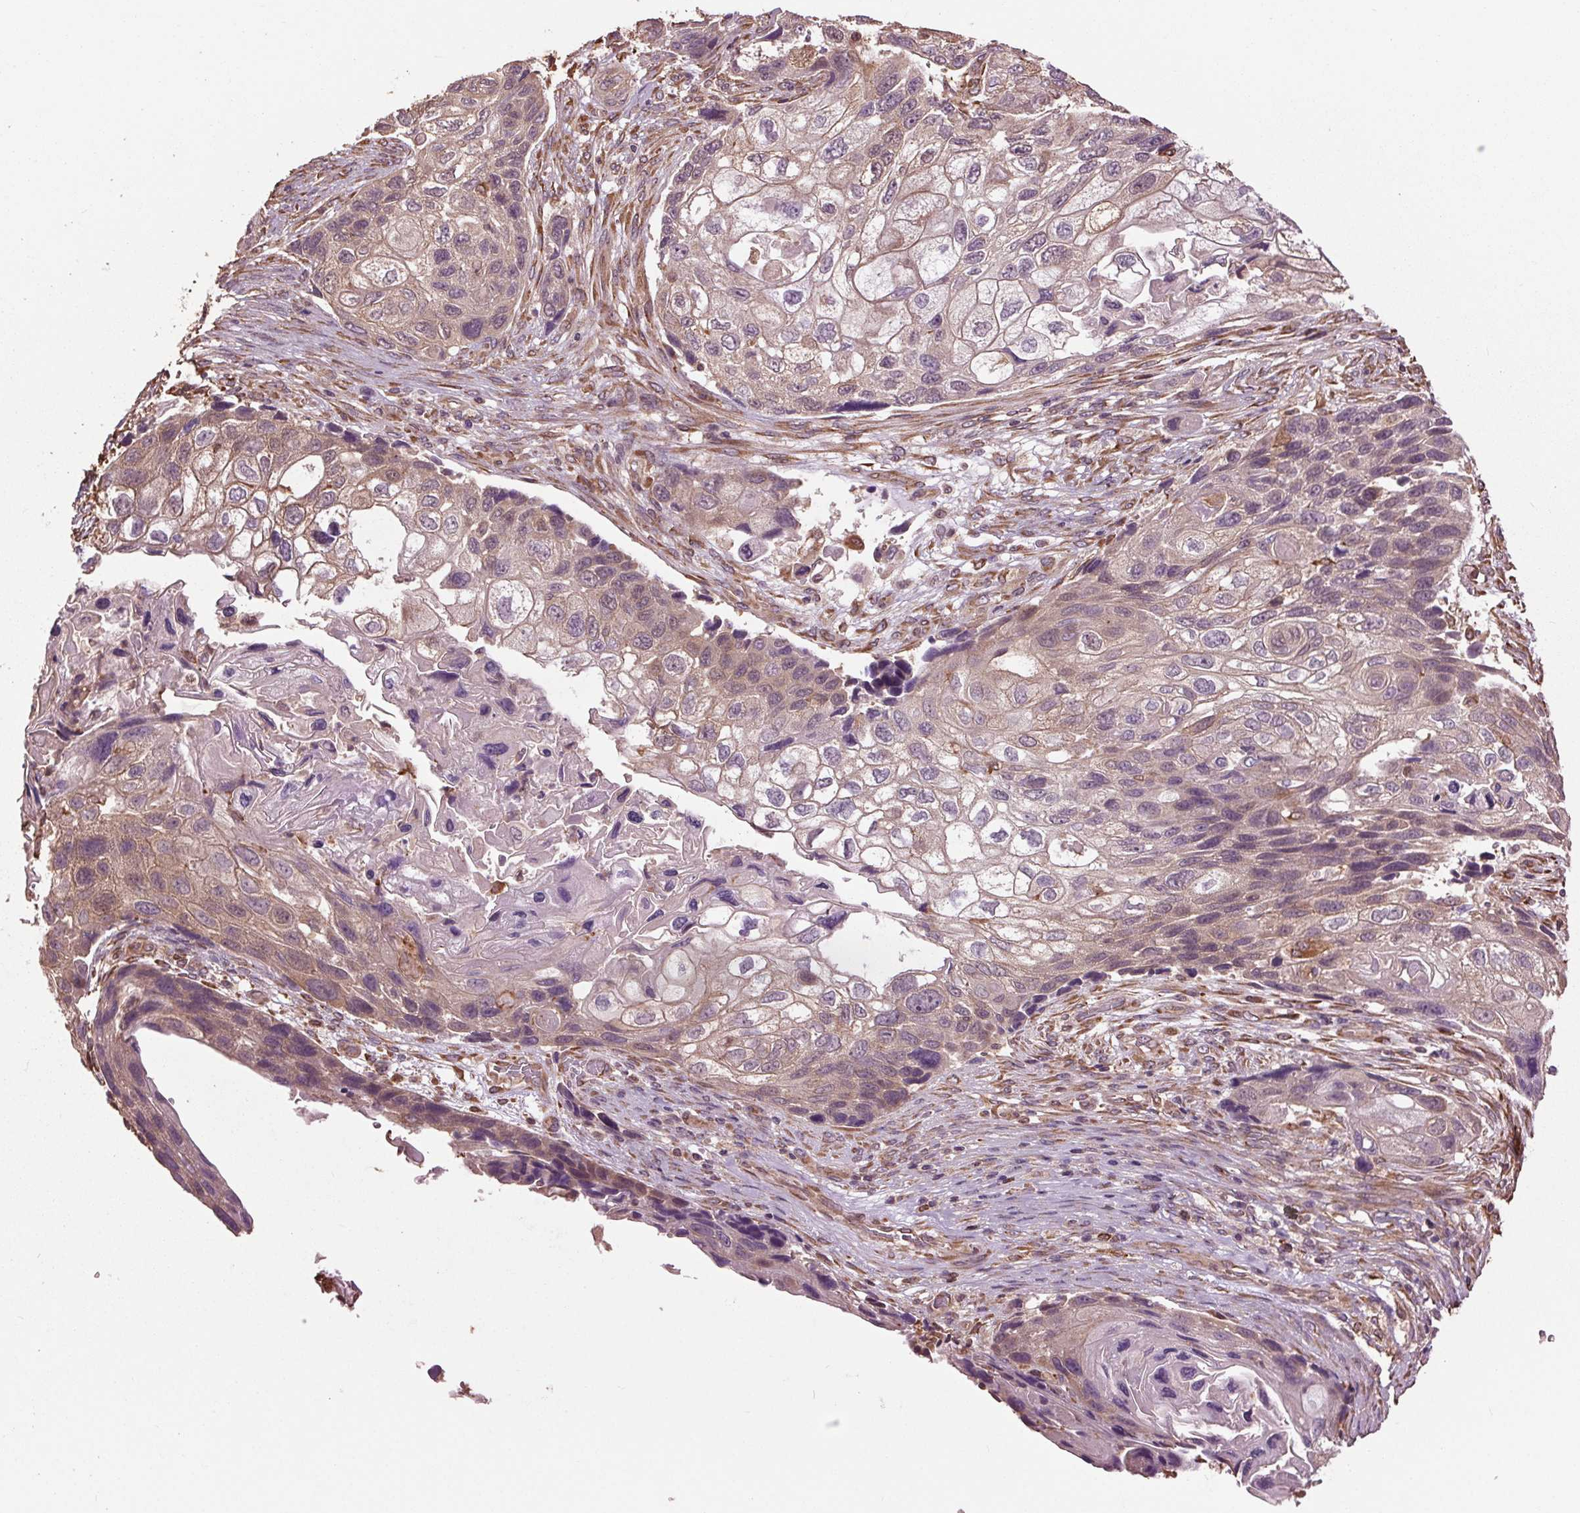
{"staining": {"intensity": "weak", "quantity": "25%-75%", "location": "cytoplasmic/membranous"}, "tissue": "lung cancer", "cell_type": "Tumor cells", "image_type": "cancer", "snomed": [{"axis": "morphology", "description": "Squamous cell carcinoma, NOS"}, {"axis": "topography", "description": "Lung"}], "caption": "A histopathology image of lung squamous cell carcinoma stained for a protein displays weak cytoplasmic/membranous brown staining in tumor cells.", "gene": "RNPEP", "patient": {"sex": "male", "age": 69}}